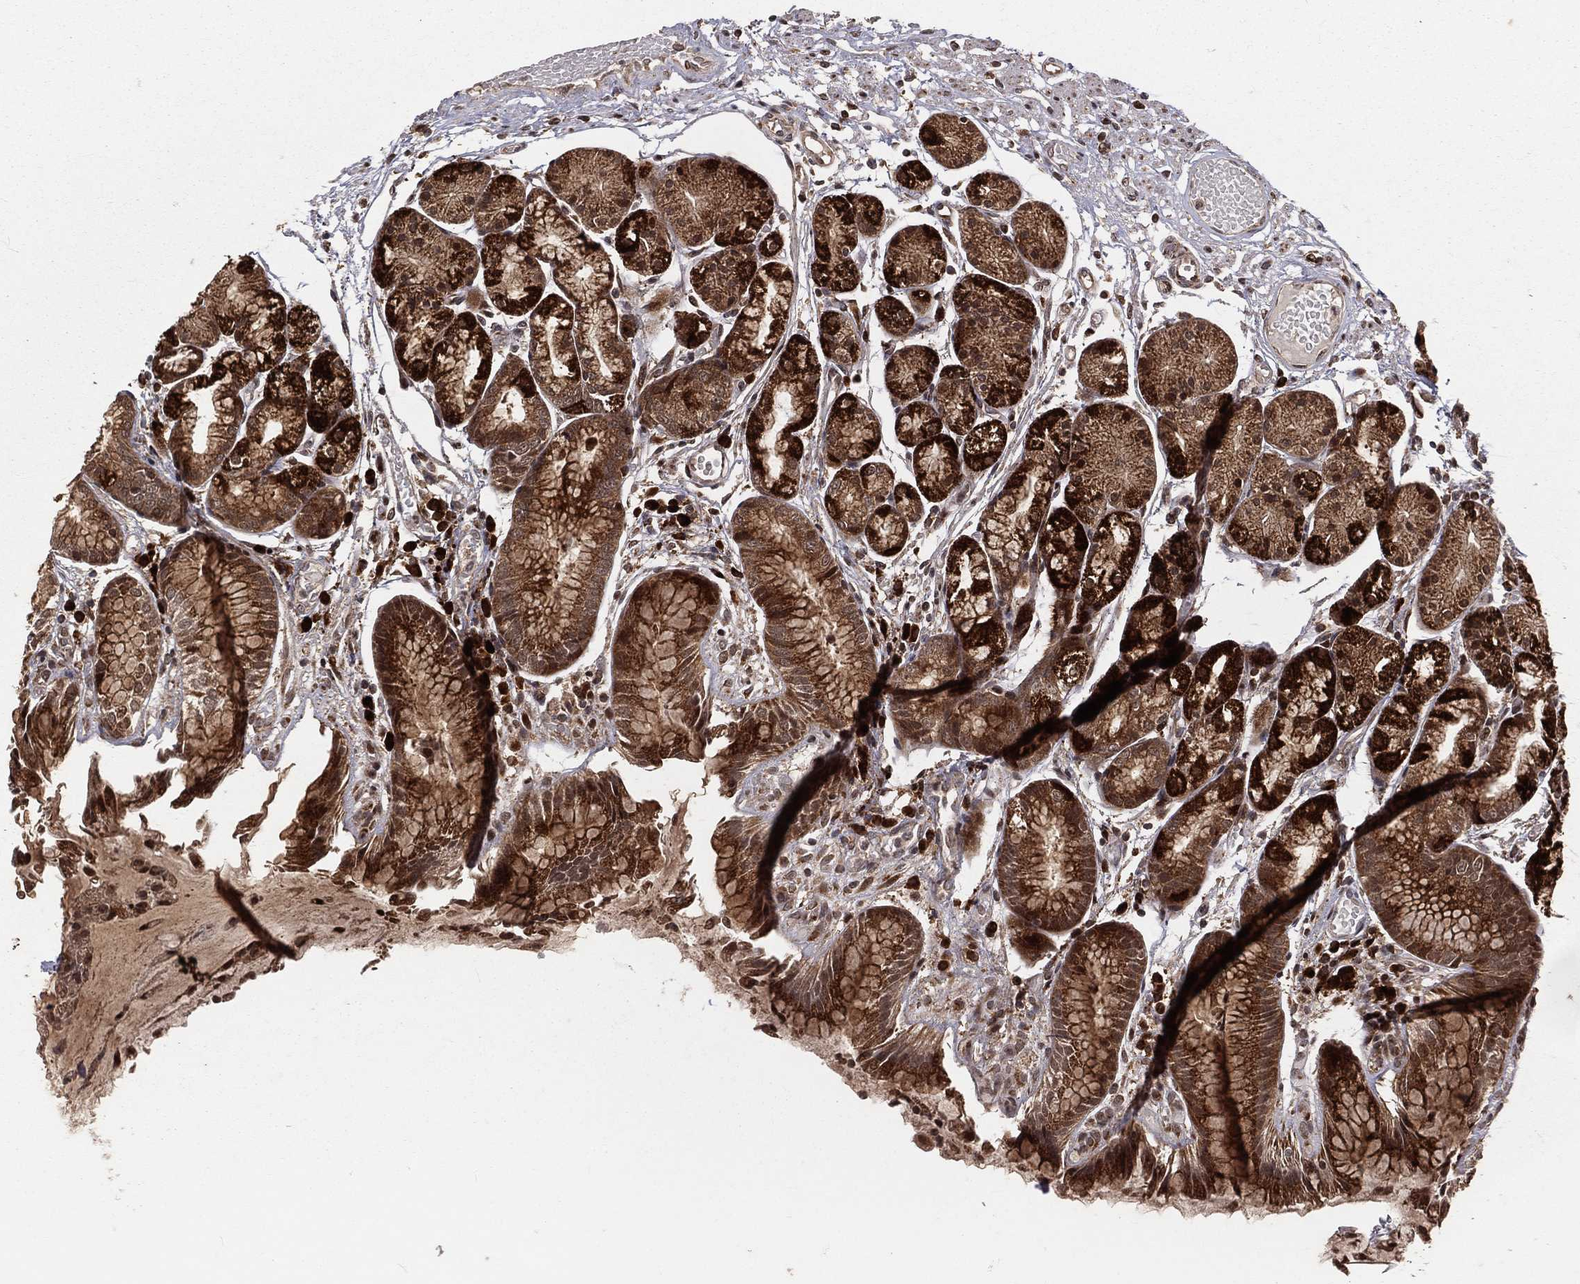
{"staining": {"intensity": "strong", "quantity": ">75%", "location": "cytoplasmic/membranous"}, "tissue": "stomach", "cell_type": "Glandular cells", "image_type": "normal", "snomed": [{"axis": "morphology", "description": "Normal tissue, NOS"}, {"axis": "topography", "description": "Stomach, upper"}], "caption": "IHC micrograph of normal stomach: stomach stained using immunohistochemistry displays high levels of strong protein expression localized specifically in the cytoplasmic/membranous of glandular cells, appearing as a cytoplasmic/membranous brown color.", "gene": "MDM2", "patient": {"sex": "male", "age": 72}}